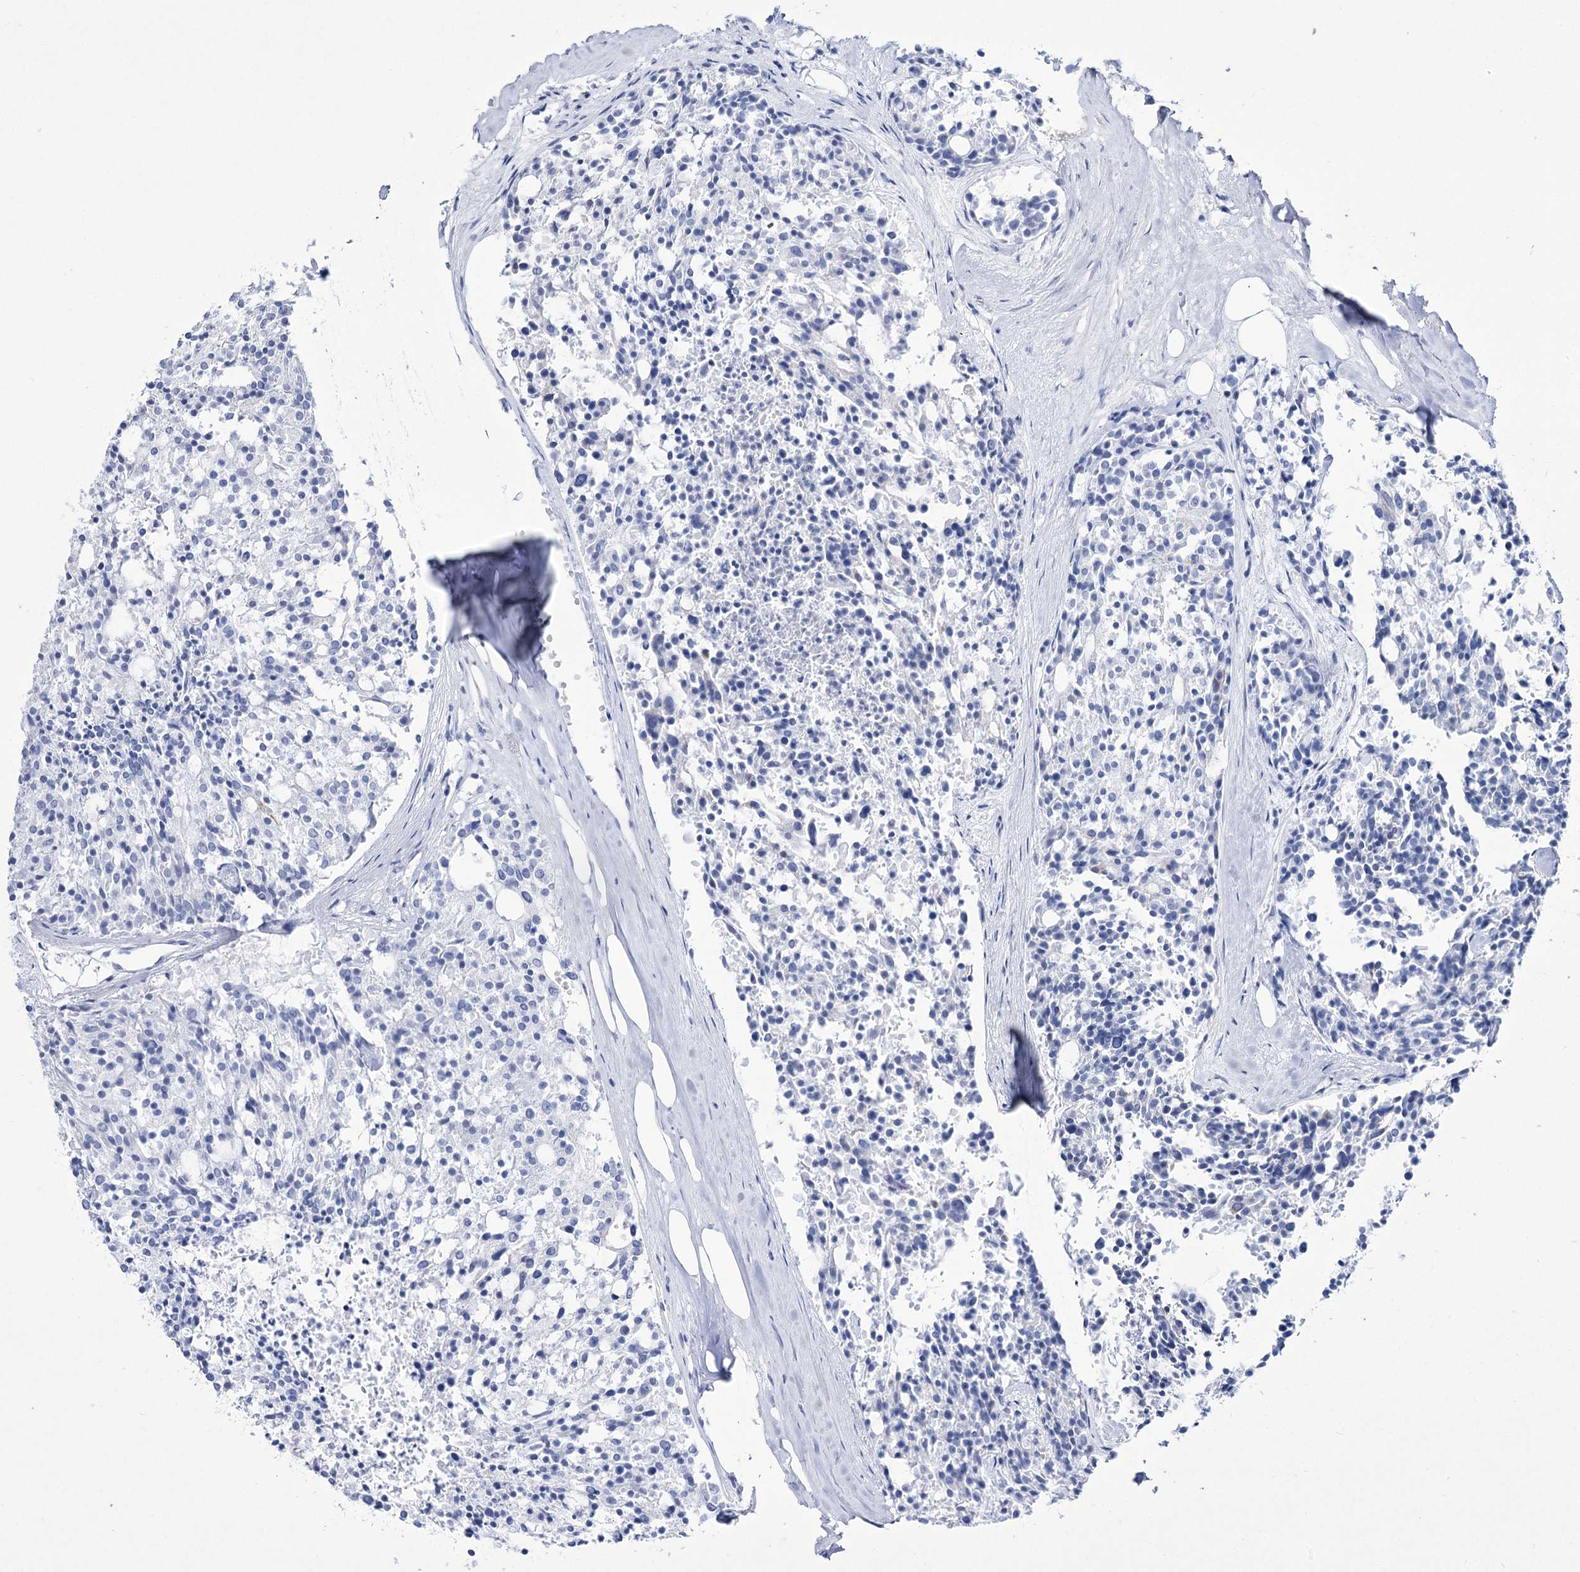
{"staining": {"intensity": "negative", "quantity": "none", "location": "none"}, "tissue": "carcinoid", "cell_type": "Tumor cells", "image_type": "cancer", "snomed": [{"axis": "morphology", "description": "Carcinoid, malignant, NOS"}, {"axis": "topography", "description": "Pancreas"}], "caption": "An immunohistochemistry micrograph of carcinoid is shown. There is no staining in tumor cells of carcinoid.", "gene": "RNF186", "patient": {"sex": "female", "age": 54}}